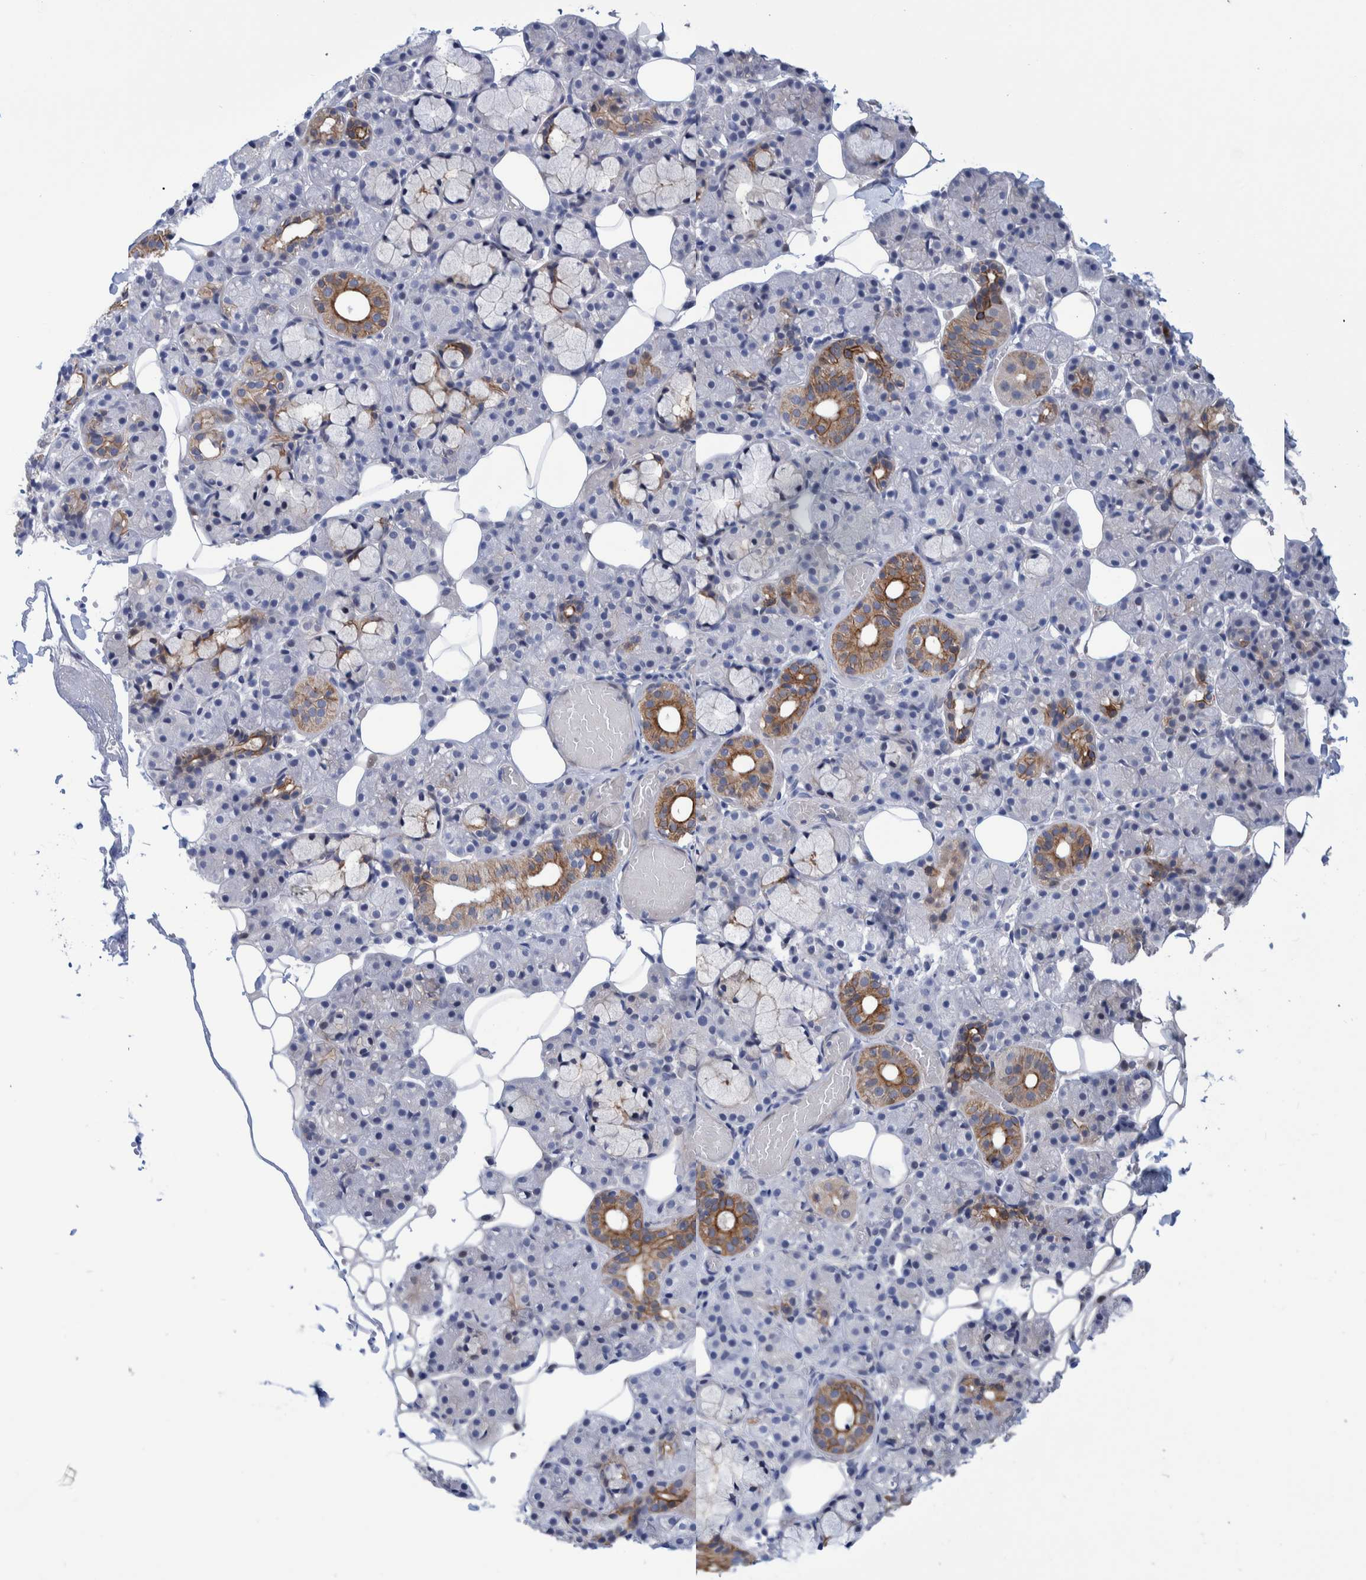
{"staining": {"intensity": "moderate", "quantity": "25%-75%", "location": "cytoplasmic/membranous"}, "tissue": "salivary gland", "cell_type": "Glandular cells", "image_type": "normal", "snomed": [{"axis": "morphology", "description": "Normal tissue, NOS"}, {"axis": "topography", "description": "Salivary gland"}], "caption": "Human salivary gland stained with a protein marker demonstrates moderate staining in glandular cells.", "gene": "PFAS", "patient": {"sex": "male", "age": 63}}